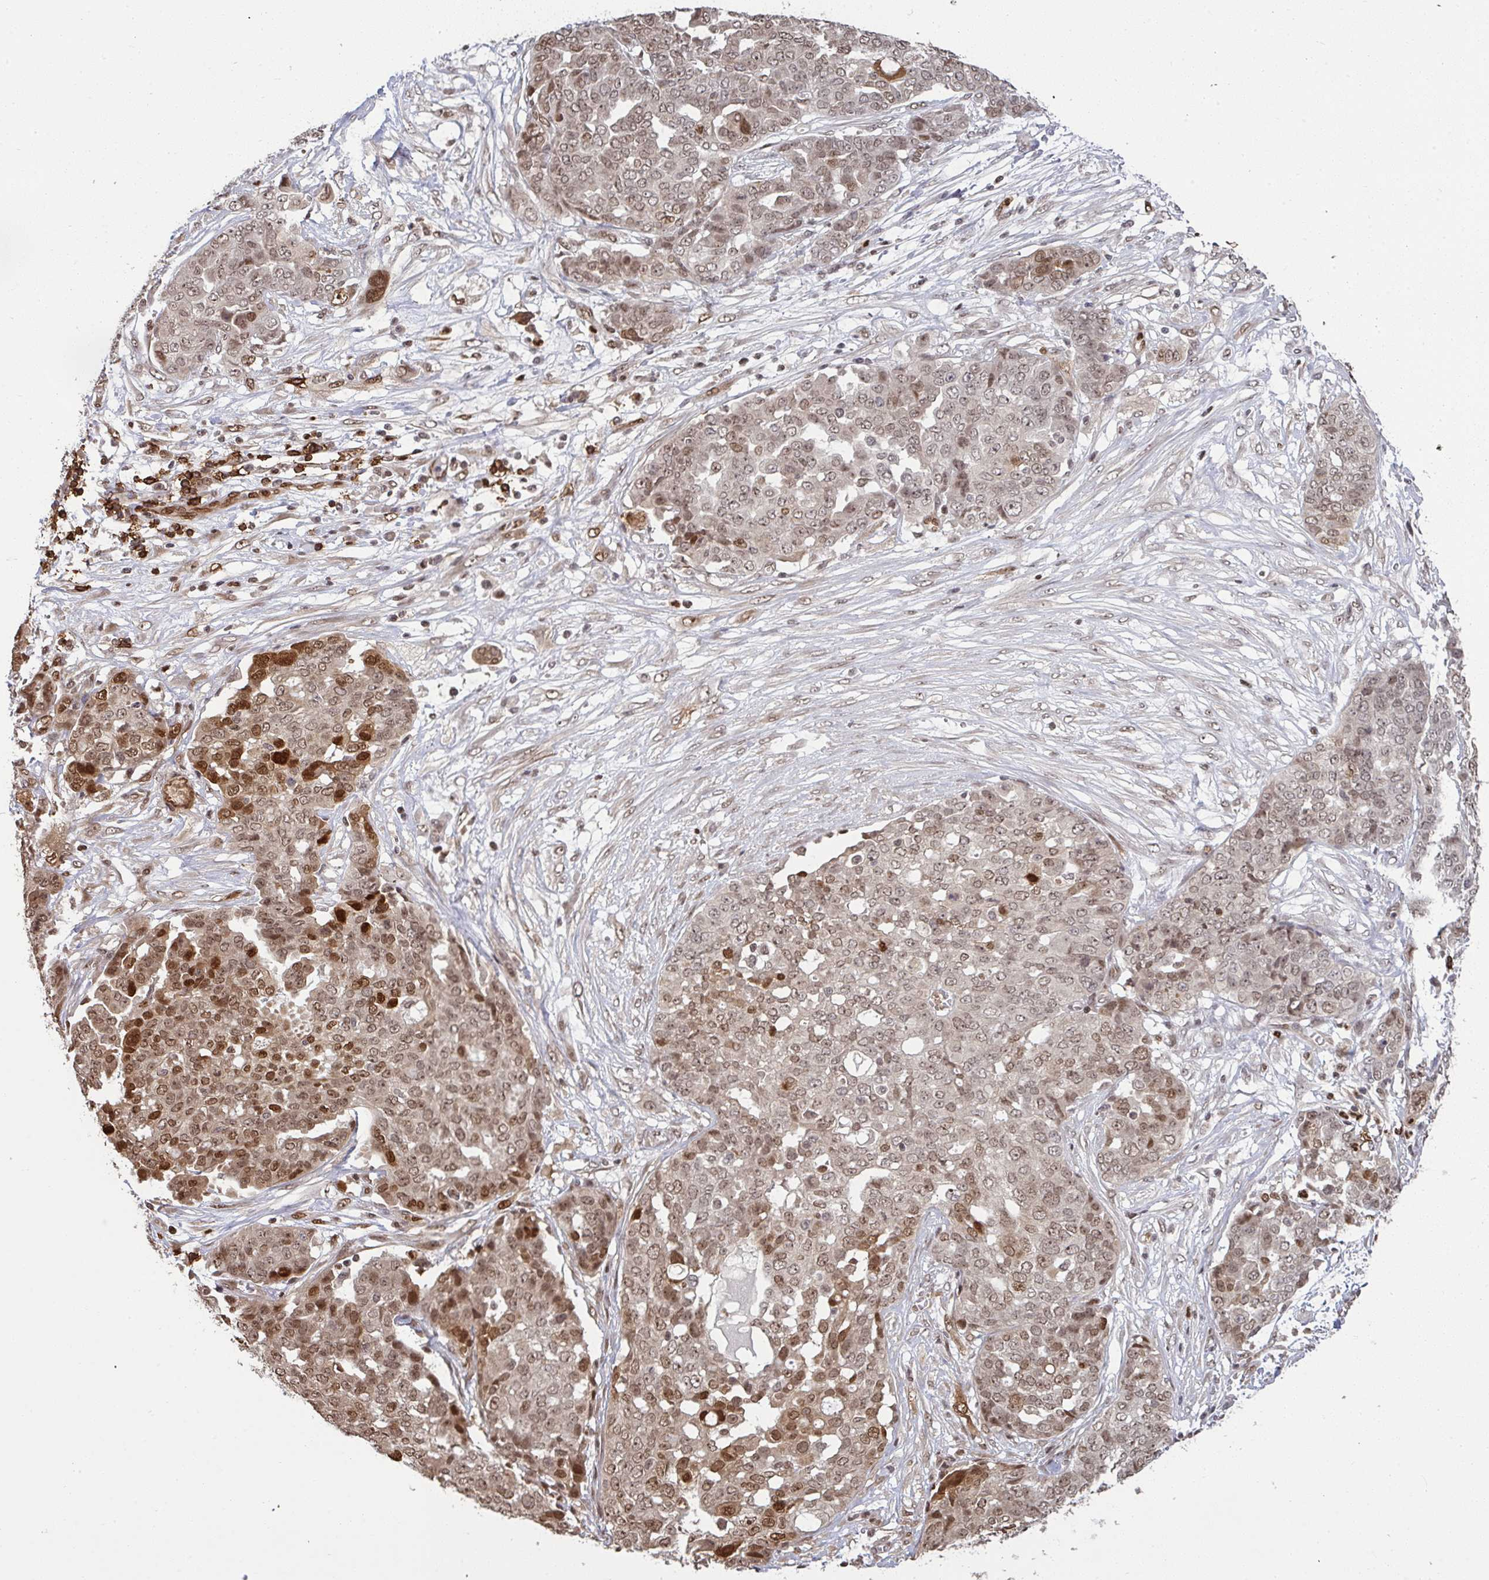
{"staining": {"intensity": "moderate", "quantity": "25%-75%", "location": "nuclear"}, "tissue": "ovarian cancer", "cell_type": "Tumor cells", "image_type": "cancer", "snomed": [{"axis": "morphology", "description": "Cystadenocarcinoma, serous, NOS"}, {"axis": "topography", "description": "Soft tissue"}, {"axis": "topography", "description": "Ovary"}], "caption": "A high-resolution image shows immunohistochemistry (IHC) staining of serous cystadenocarcinoma (ovarian), which exhibits moderate nuclear staining in about 25%-75% of tumor cells.", "gene": "UXT", "patient": {"sex": "female", "age": 57}}